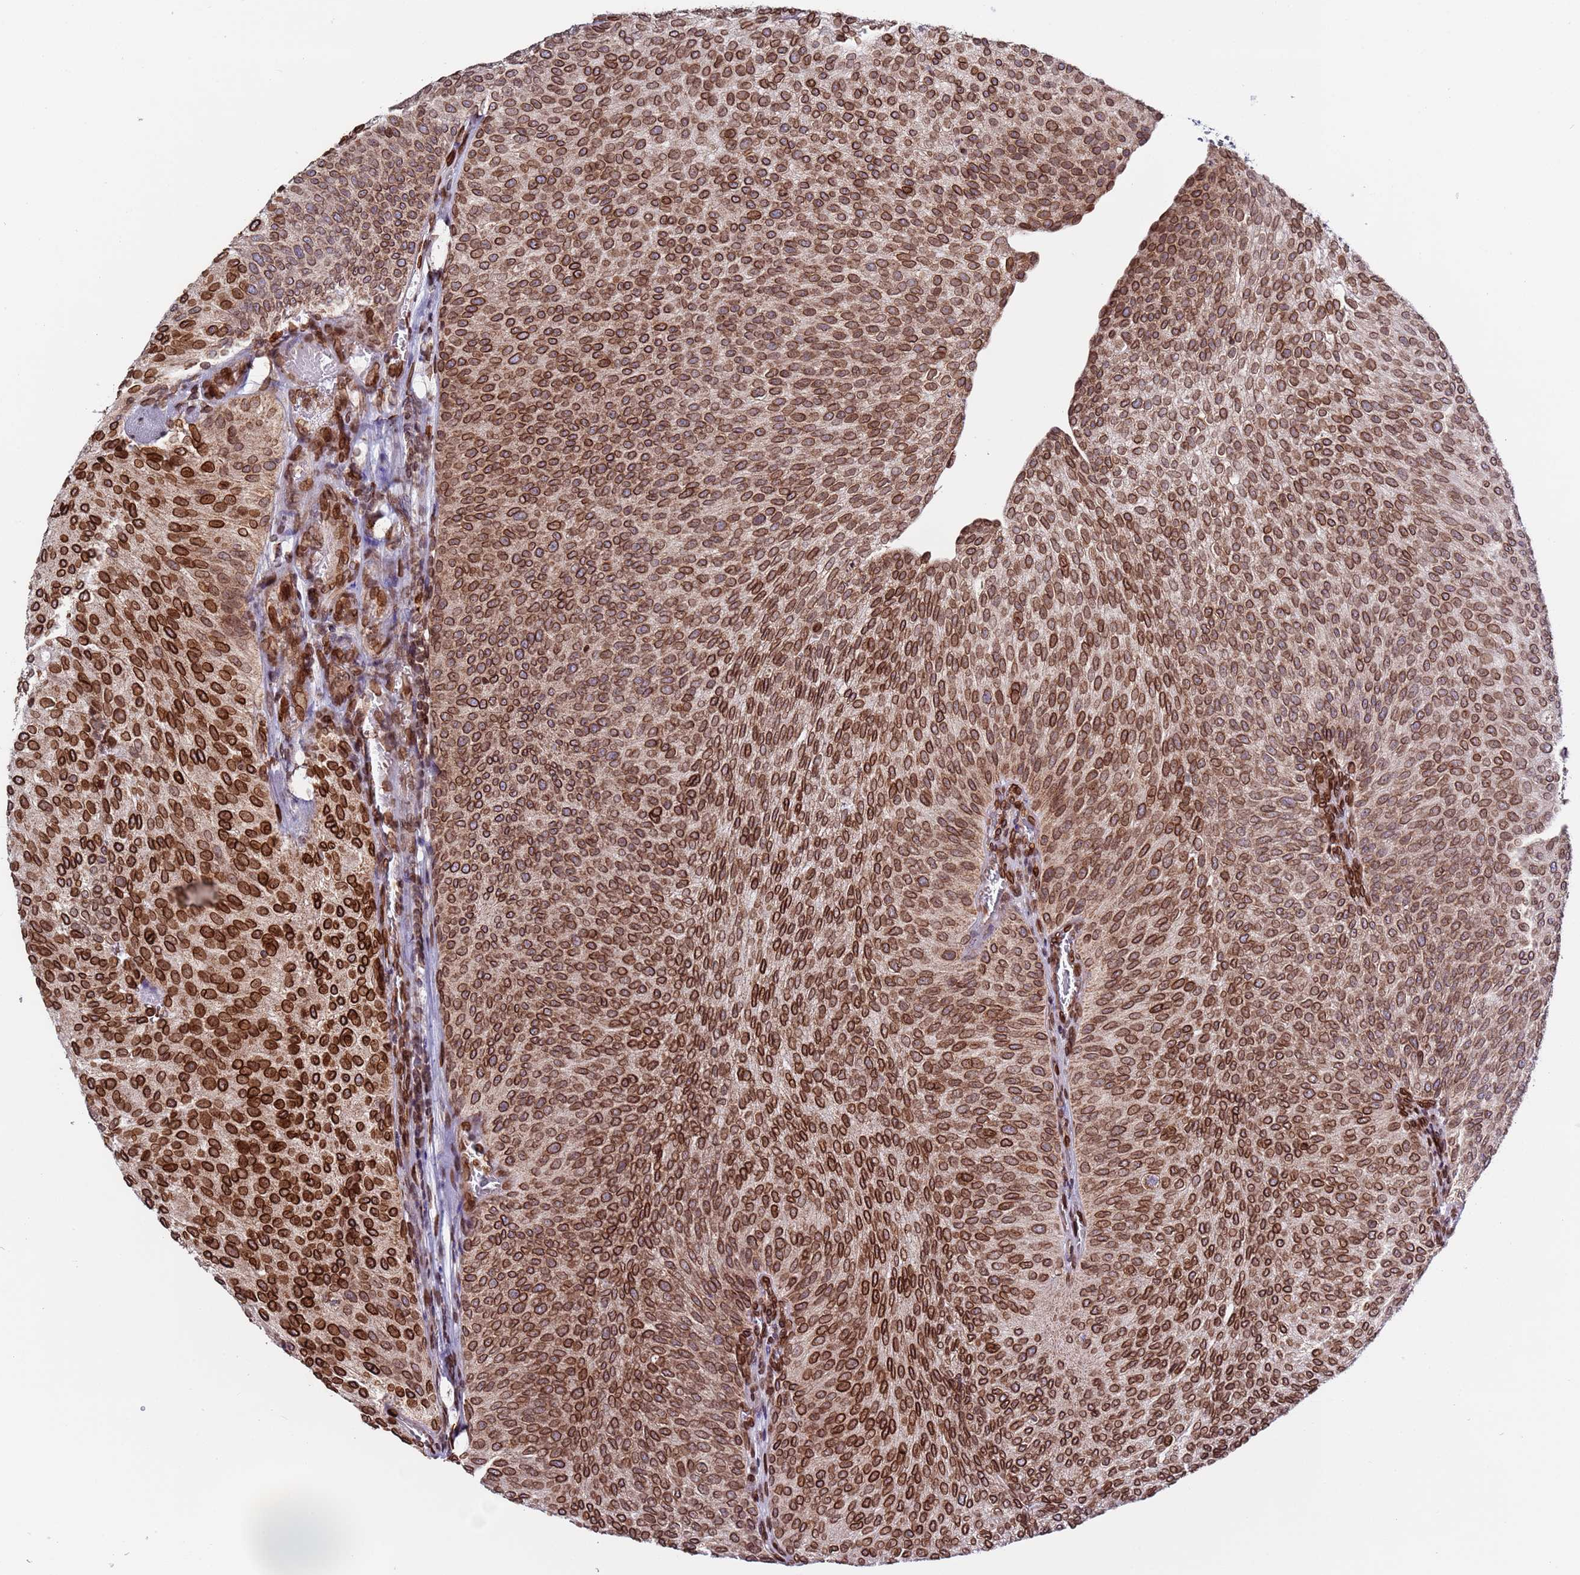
{"staining": {"intensity": "moderate", "quantity": ">75%", "location": "cytoplasmic/membranous,nuclear"}, "tissue": "urothelial cancer", "cell_type": "Tumor cells", "image_type": "cancer", "snomed": [{"axis": "morphology", "description": "Urothelial carcinoma, High grade"}, {"axis": "topography", "description": "Urinary bladder"}], "caption": "The image shows immunohistochemical staining of urothelial cancer. There is moderate cytoplasmic/membranous and nuclear positivity is appreciated in about >75% of tumor cells. Nuclei are stained in blue.", "gene": "TOR1AIP1", "patient": {"sex": "female", "age": 79}}